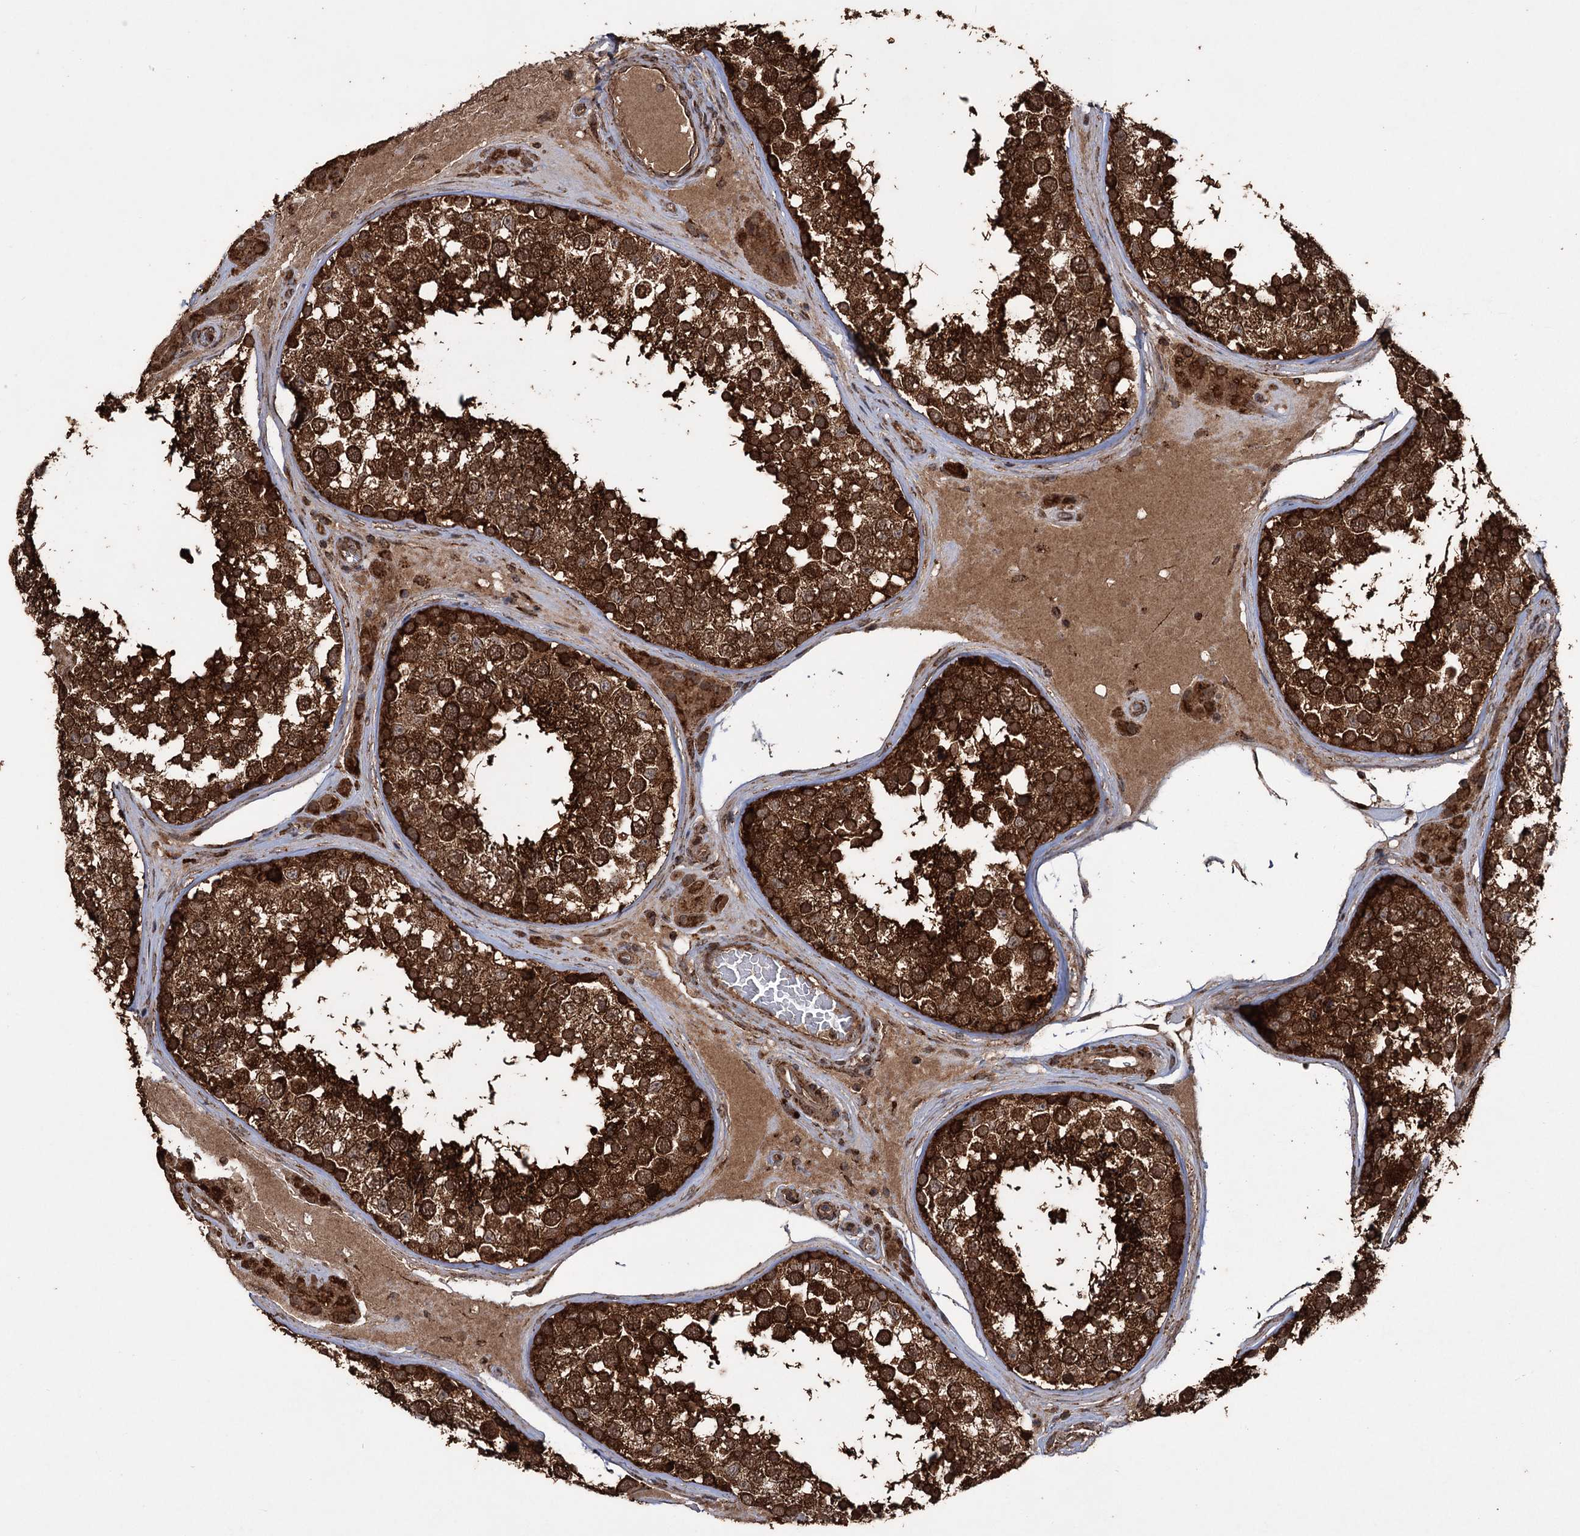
{"staining": {"intensity": "strong", "quantity": ">75%", "location": "cytoplasmic/membranous"}, "tissue": "testis", "cell_type": "Cells in seminiferous ducts", "image_type": "normal", "snomed": [{"axis": "morphology", "description": "Normal tissue, NOS"}, {"axis": "topography", "description": "Testis"}], "caption": "This photomicrograph reveals IHC staining of unremarkable human testis, with high strong cytoplasmic/membranous positivity in about >75% of cells in seminiferous ducts.", "gene": "IPO4", "patient": {"sex": "male", "age": 46}}